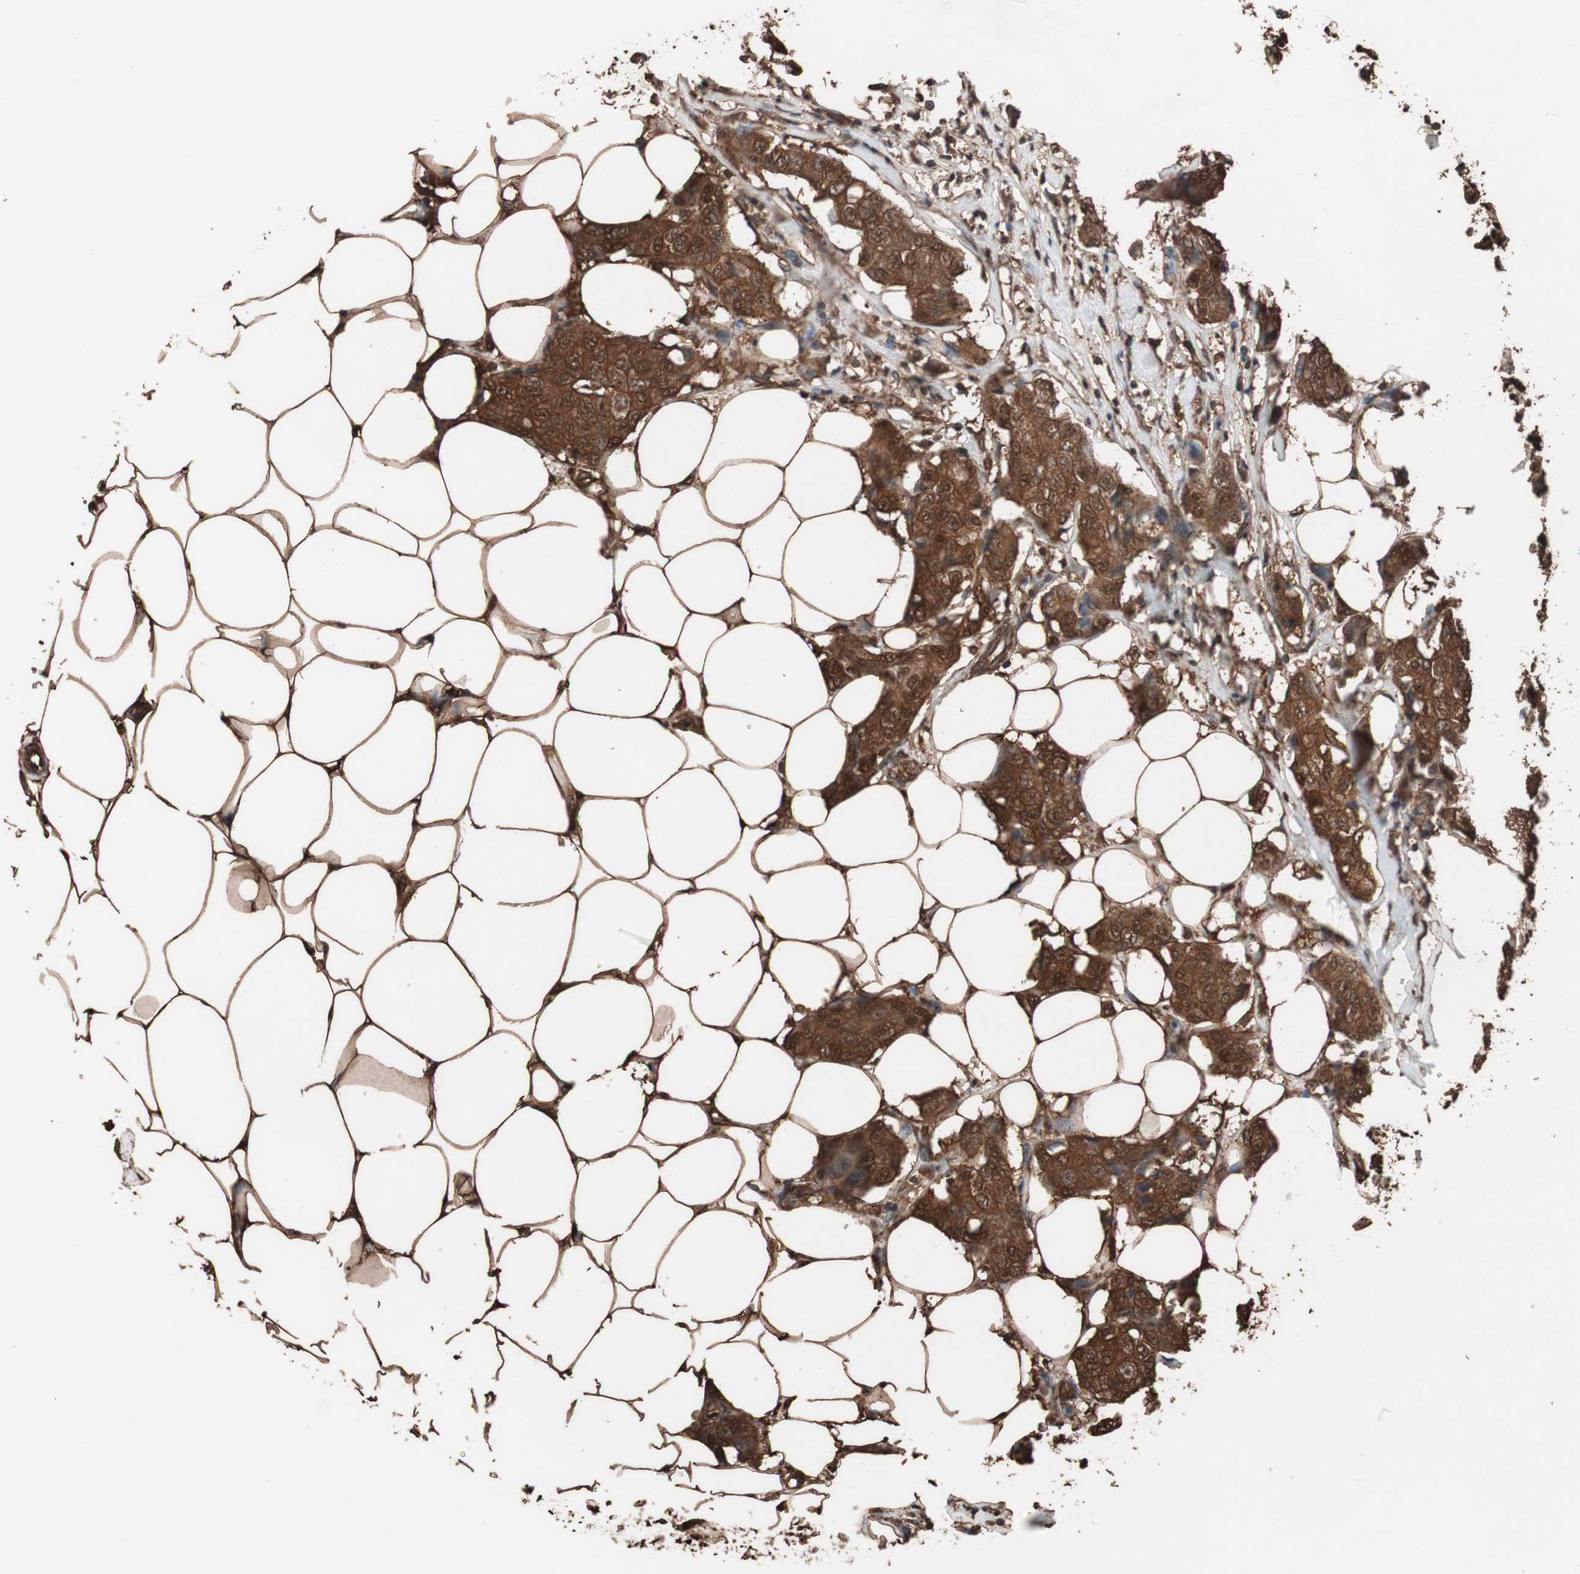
{"staining": {"intensity": "strong", "quantity": ">75%", "location": "cytoplasmic/membranous,nuclear"}, "tissue": "breast cancer", "cell_type": "Tumor cells", "image_type": "cancer", "snomed": [{"axis": "morphology", "description": "Duct carcinoma"}, {"axis": "topography", "description": "Breast"}], "caption": "Protein expression analysis of breast cancer (intraductal carcinoma) reveals strong cytoplasmic/membranous and nuclear staining in about >75% of tumor cells. The protein of interest is stained brown, and the nuclei are stained in blue (DAB IHC with brightfield microscopy, high magnification).", "gene": "CALM2", "patient": {"sex": "female", "age": 80}}